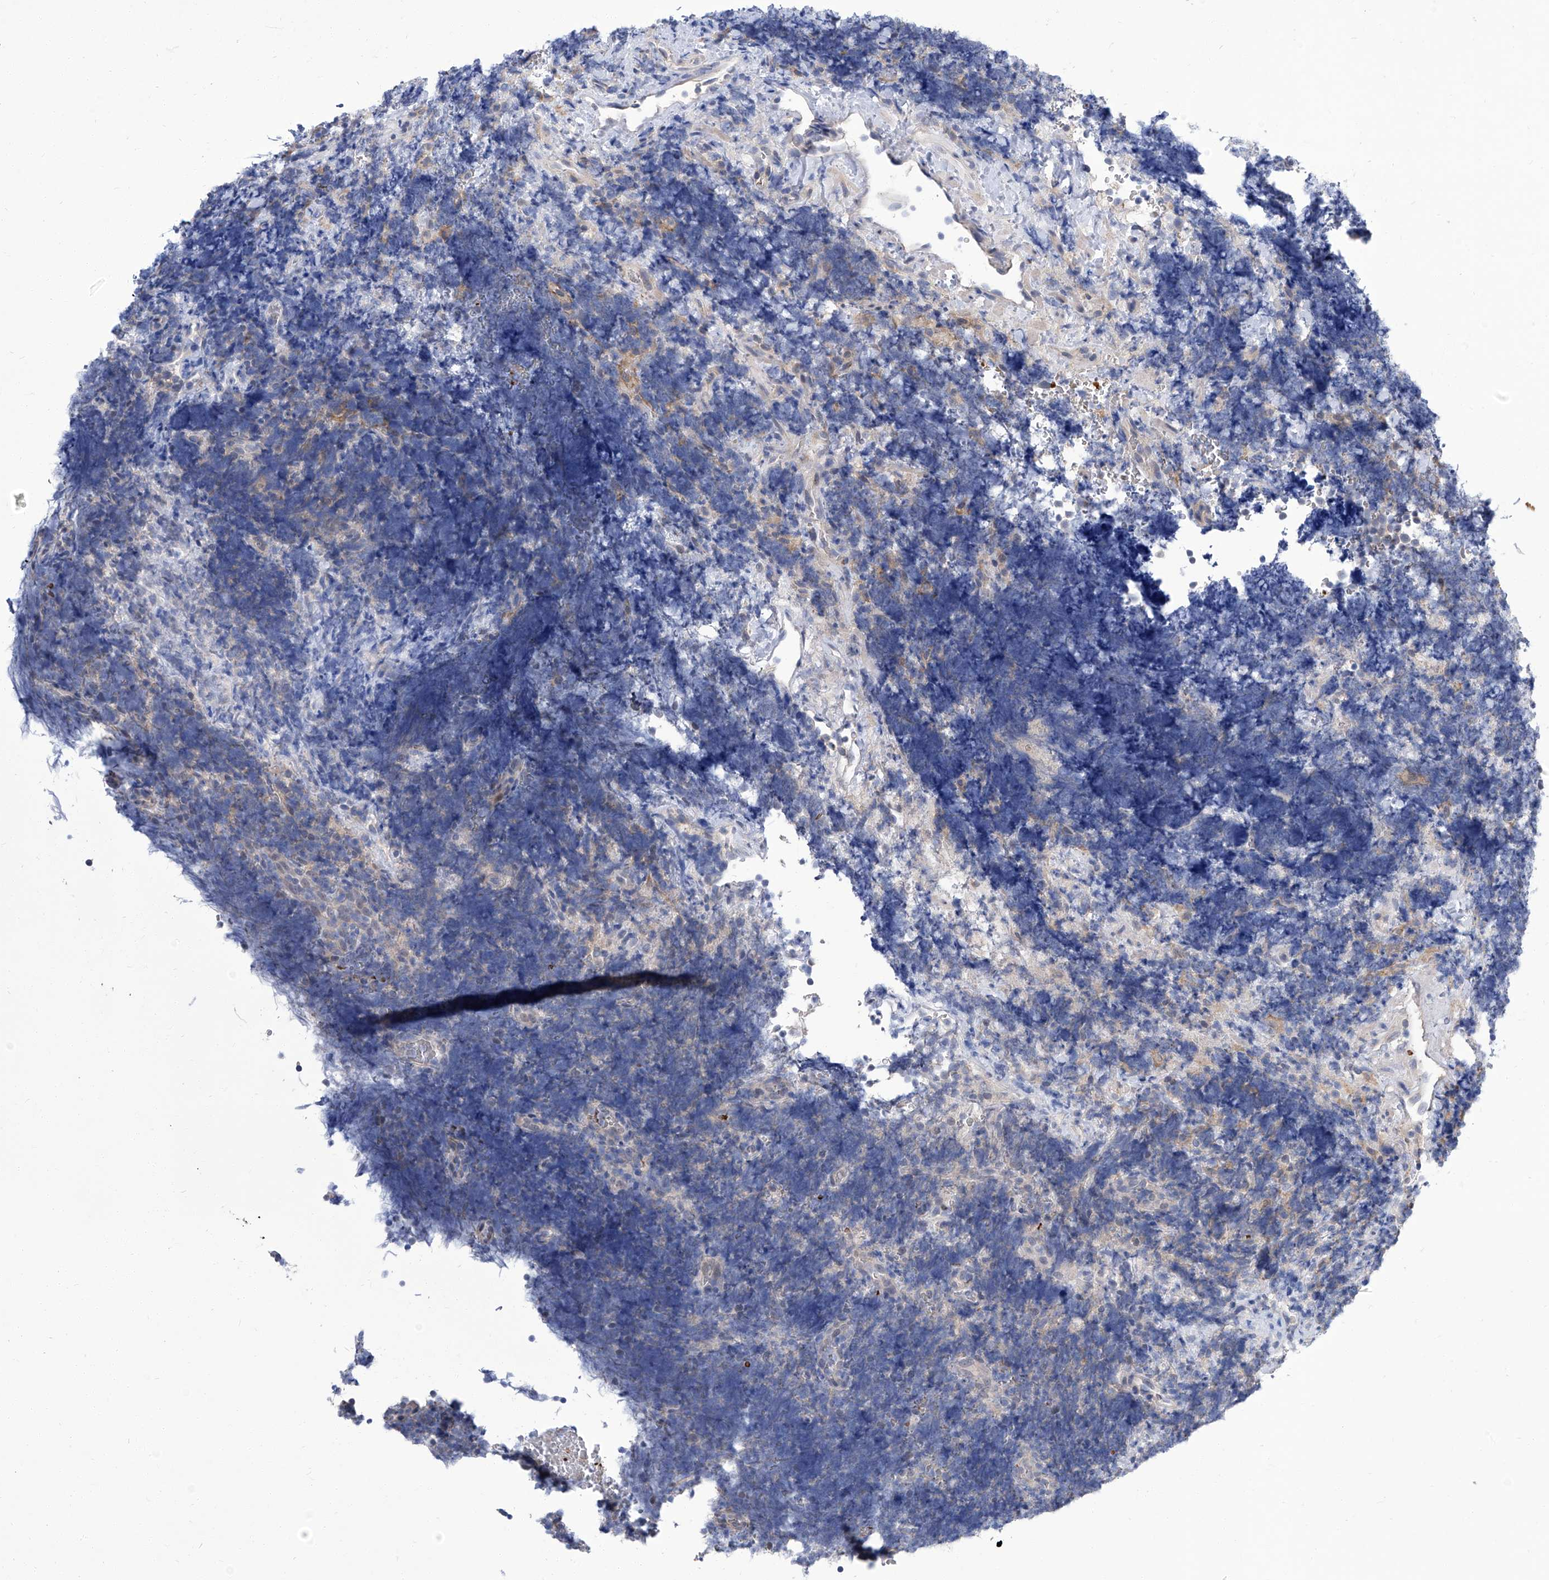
{"staining": {"intensity": "negative", "quantity": "none", "location": "none"}, "tissue": "lymphoma", "cell_type": "Tumor cells", "image_type": "cancer", "snomed": [{"axis": "morphology", "description": "Malignant lymphoma, non-Hodgkin's type, High grade"}, {"axis": "topography", "description": "Lymph node"}], "caption": "Malignant lymphoma, non-Hodgkin's type (high-grade) was stained to show a protein in brown. There is no significant expression in tumor cells.", "gene": "PARD3", "patient": {"sex": "male", "age": 13}}